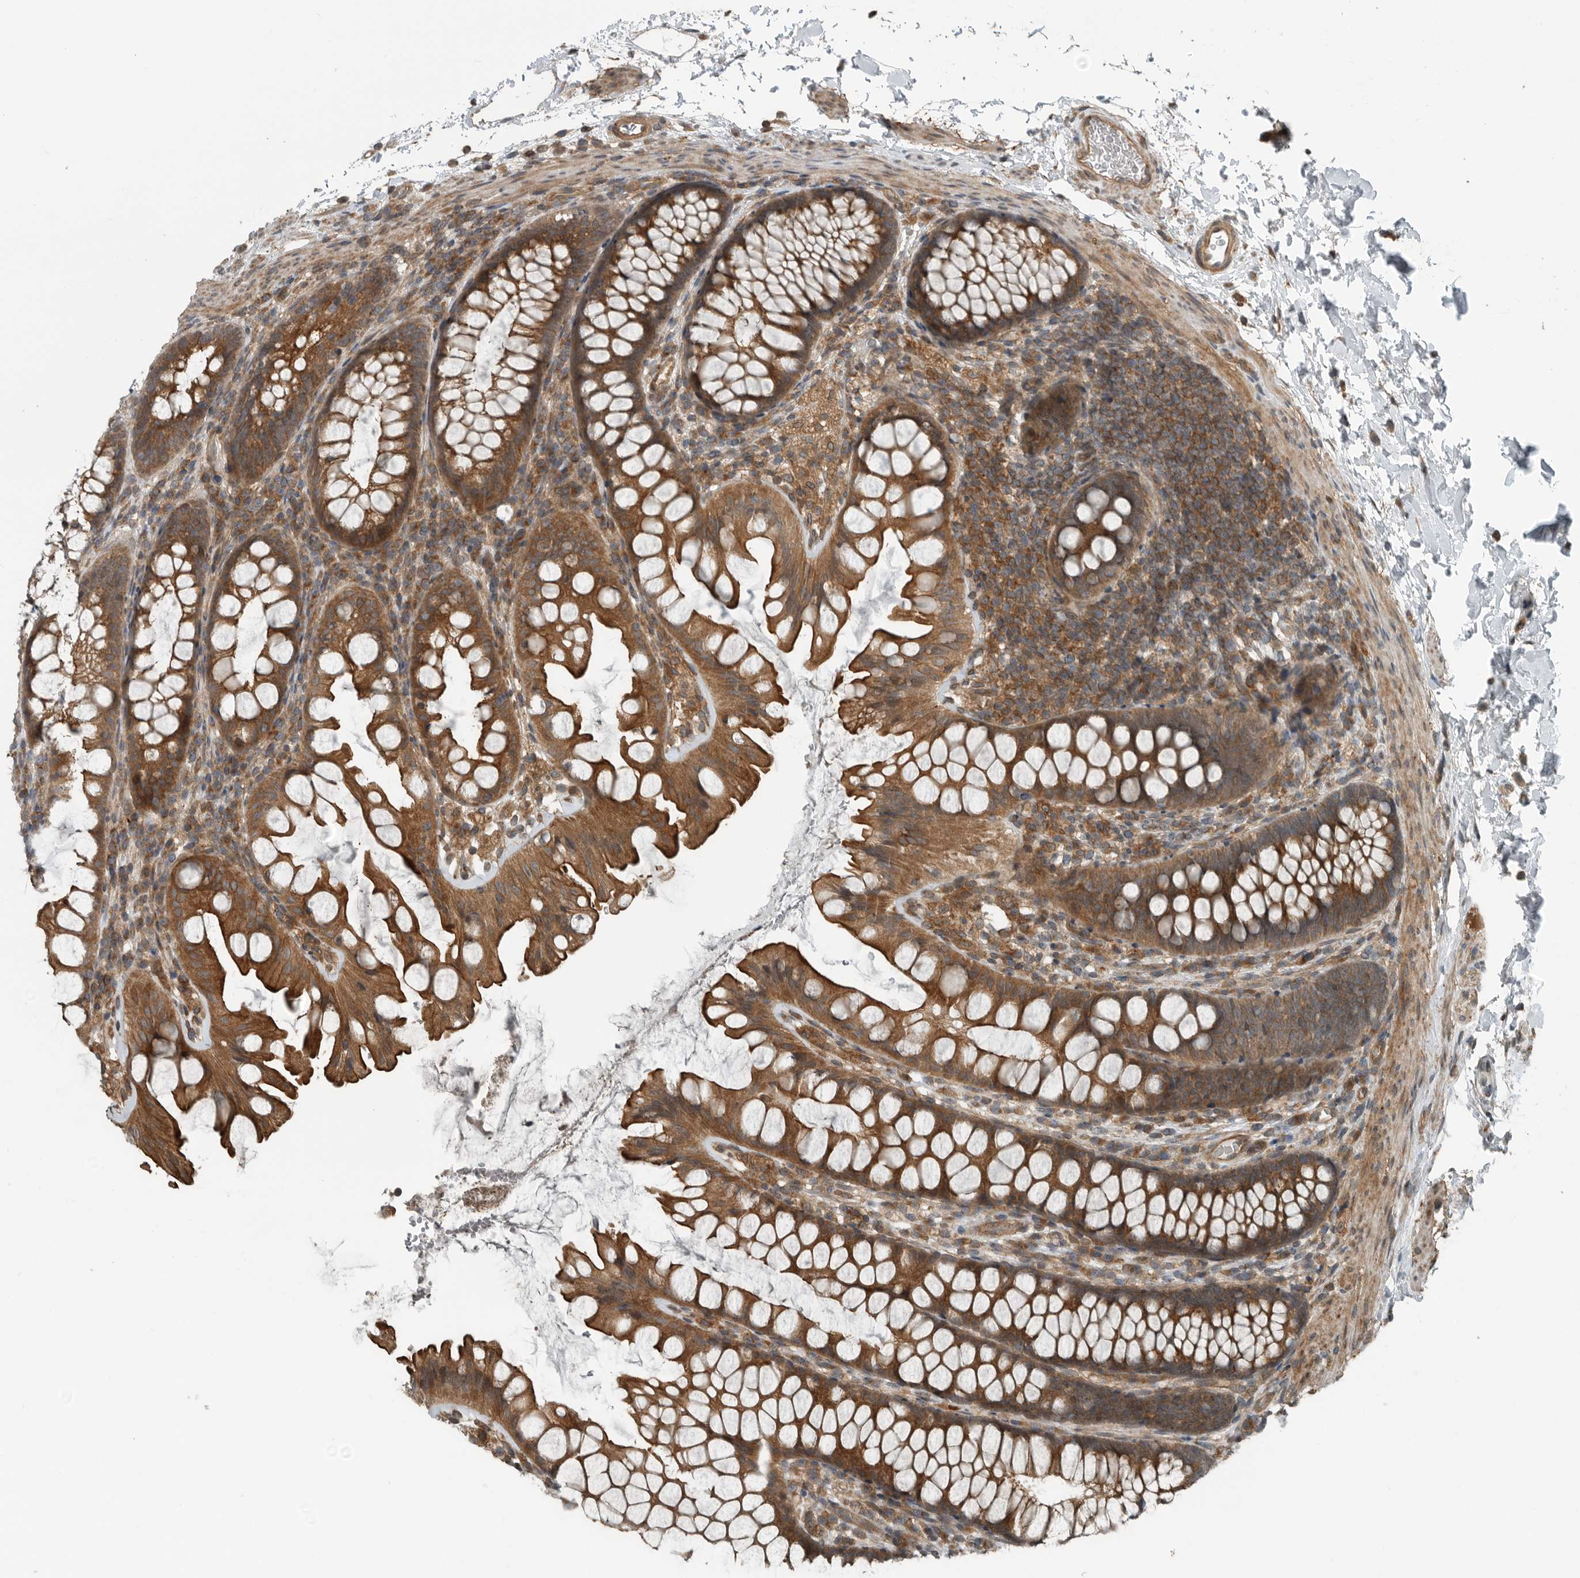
{"staining": {"intensity": "moderate", "quantity": ">75%", "location": "cytoplasmic/membranous"}, "tissue": "colon", "cell_type": "Endothelial cells", "image_type": "normal", "snomed": [{"axis": "morphology", "description": "Normal tissue, NOS"}, {"axis": "topography", "description": "Colon"}], "caption": "The image shows immunohistochemical staining of benign colon. There is moderate cytoplasmic/membranous staining is identified in approximately >75% of endothelial cells. (brown staining indicates protein expression, while blue staining denotes nuclei).", "gene": "AMFR", "patient": {"sex": "female", "age": 62}}